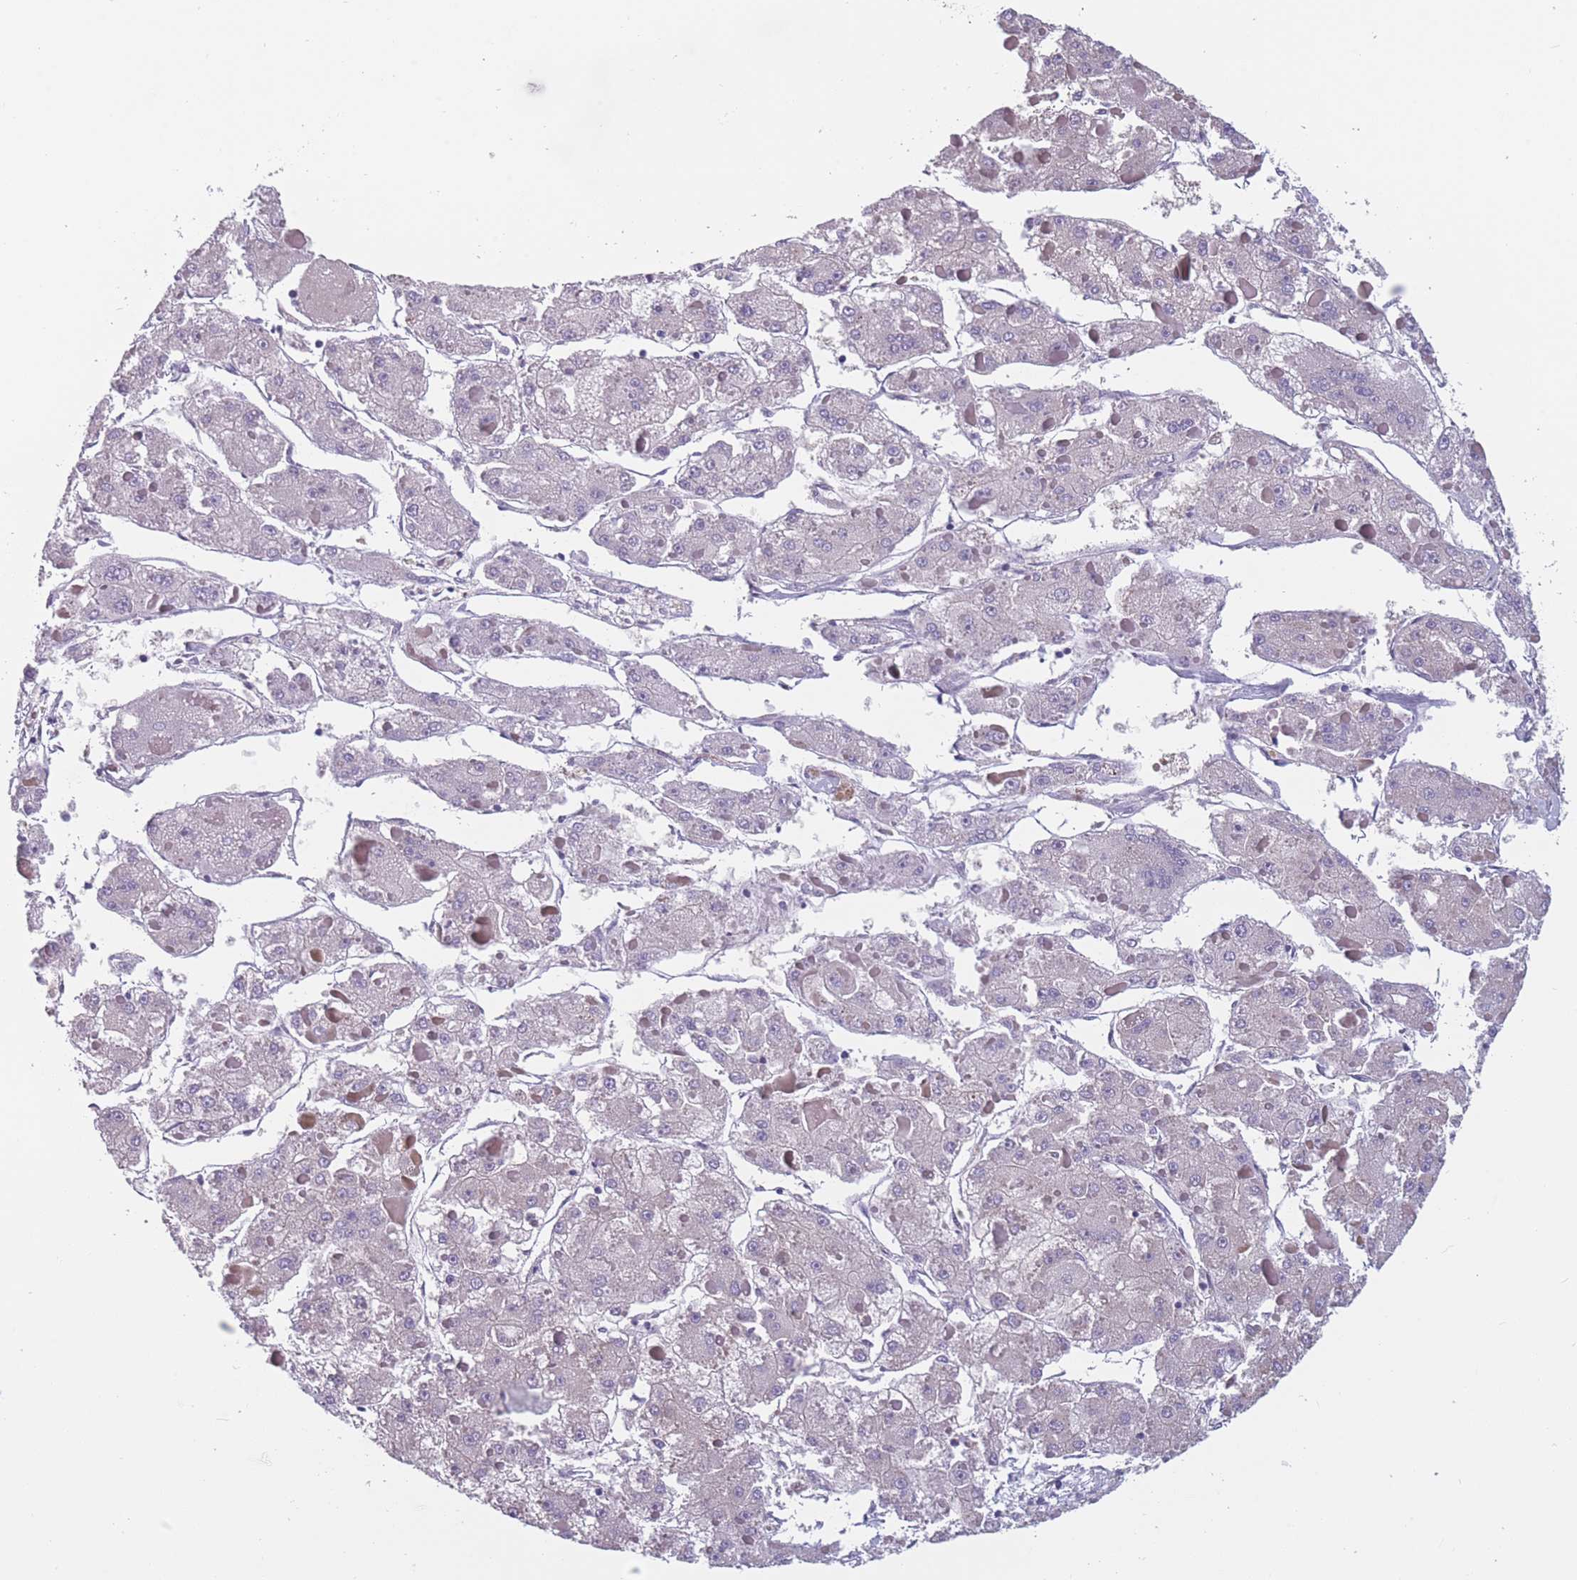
{"staining": {"intensity": "negative", "quantity": "none", "location": "none"}, "tissue": "liver cancer", "cell_type": "Tumor cells", "image_type": "cancer", "snomed": [{"axis": "morphology", "description": "Carcinoma, Hepatocellular, NOS"}, {"axis": "topography", "description": "Liver"}], "caption": "Protein analysis of liver cancer exhibits no significant expression in tumor cells.", "gene": "FAM83F", "patient": {"sex": "female", "age": 73}}